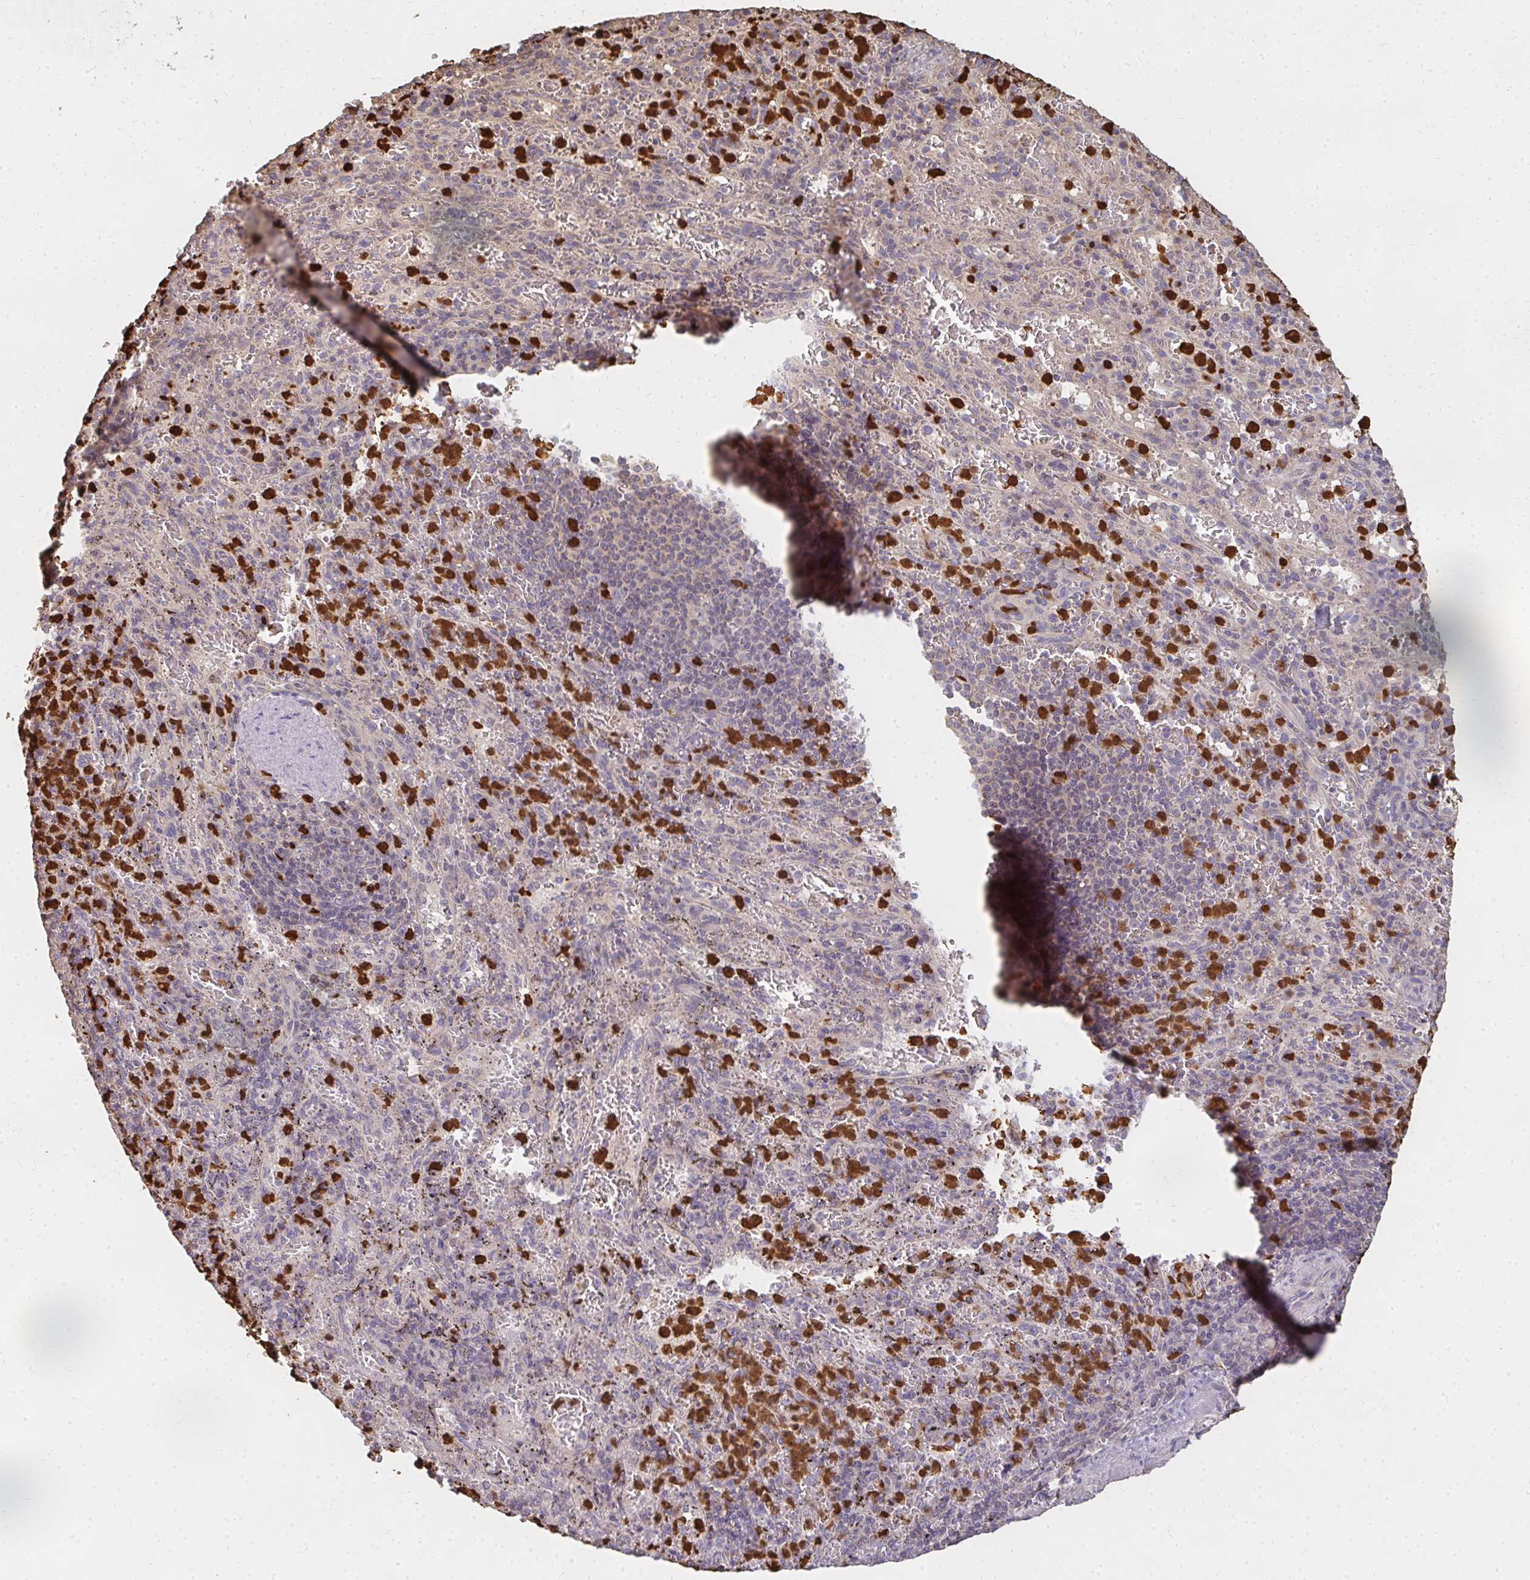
{"staining": {"intensity": "strong", "quantity": "25%-75%", "location": "cytoplasmic/membranous"}, "tissue": "spleen", "cell_type": "Cells in red pulp", "image_type": "normal", "snomed": [{"axis": "morphology", "description": "Normal tissue, NOS"}, {"axis": "topography", "description": "Spleen"}], "caption": "Normal spleen was stained to show a protein in brown. There is high levels of strong cytoplasmic/membranous expression in approximately 25%-75% of cells in red pulp. The protein is stained brown, and the nuclei are stained in blue (DAB IHC with brightfield microscopy, high magnification).", "gene": "CNTRL", "patient": {"sex": "male", "age": 57}}